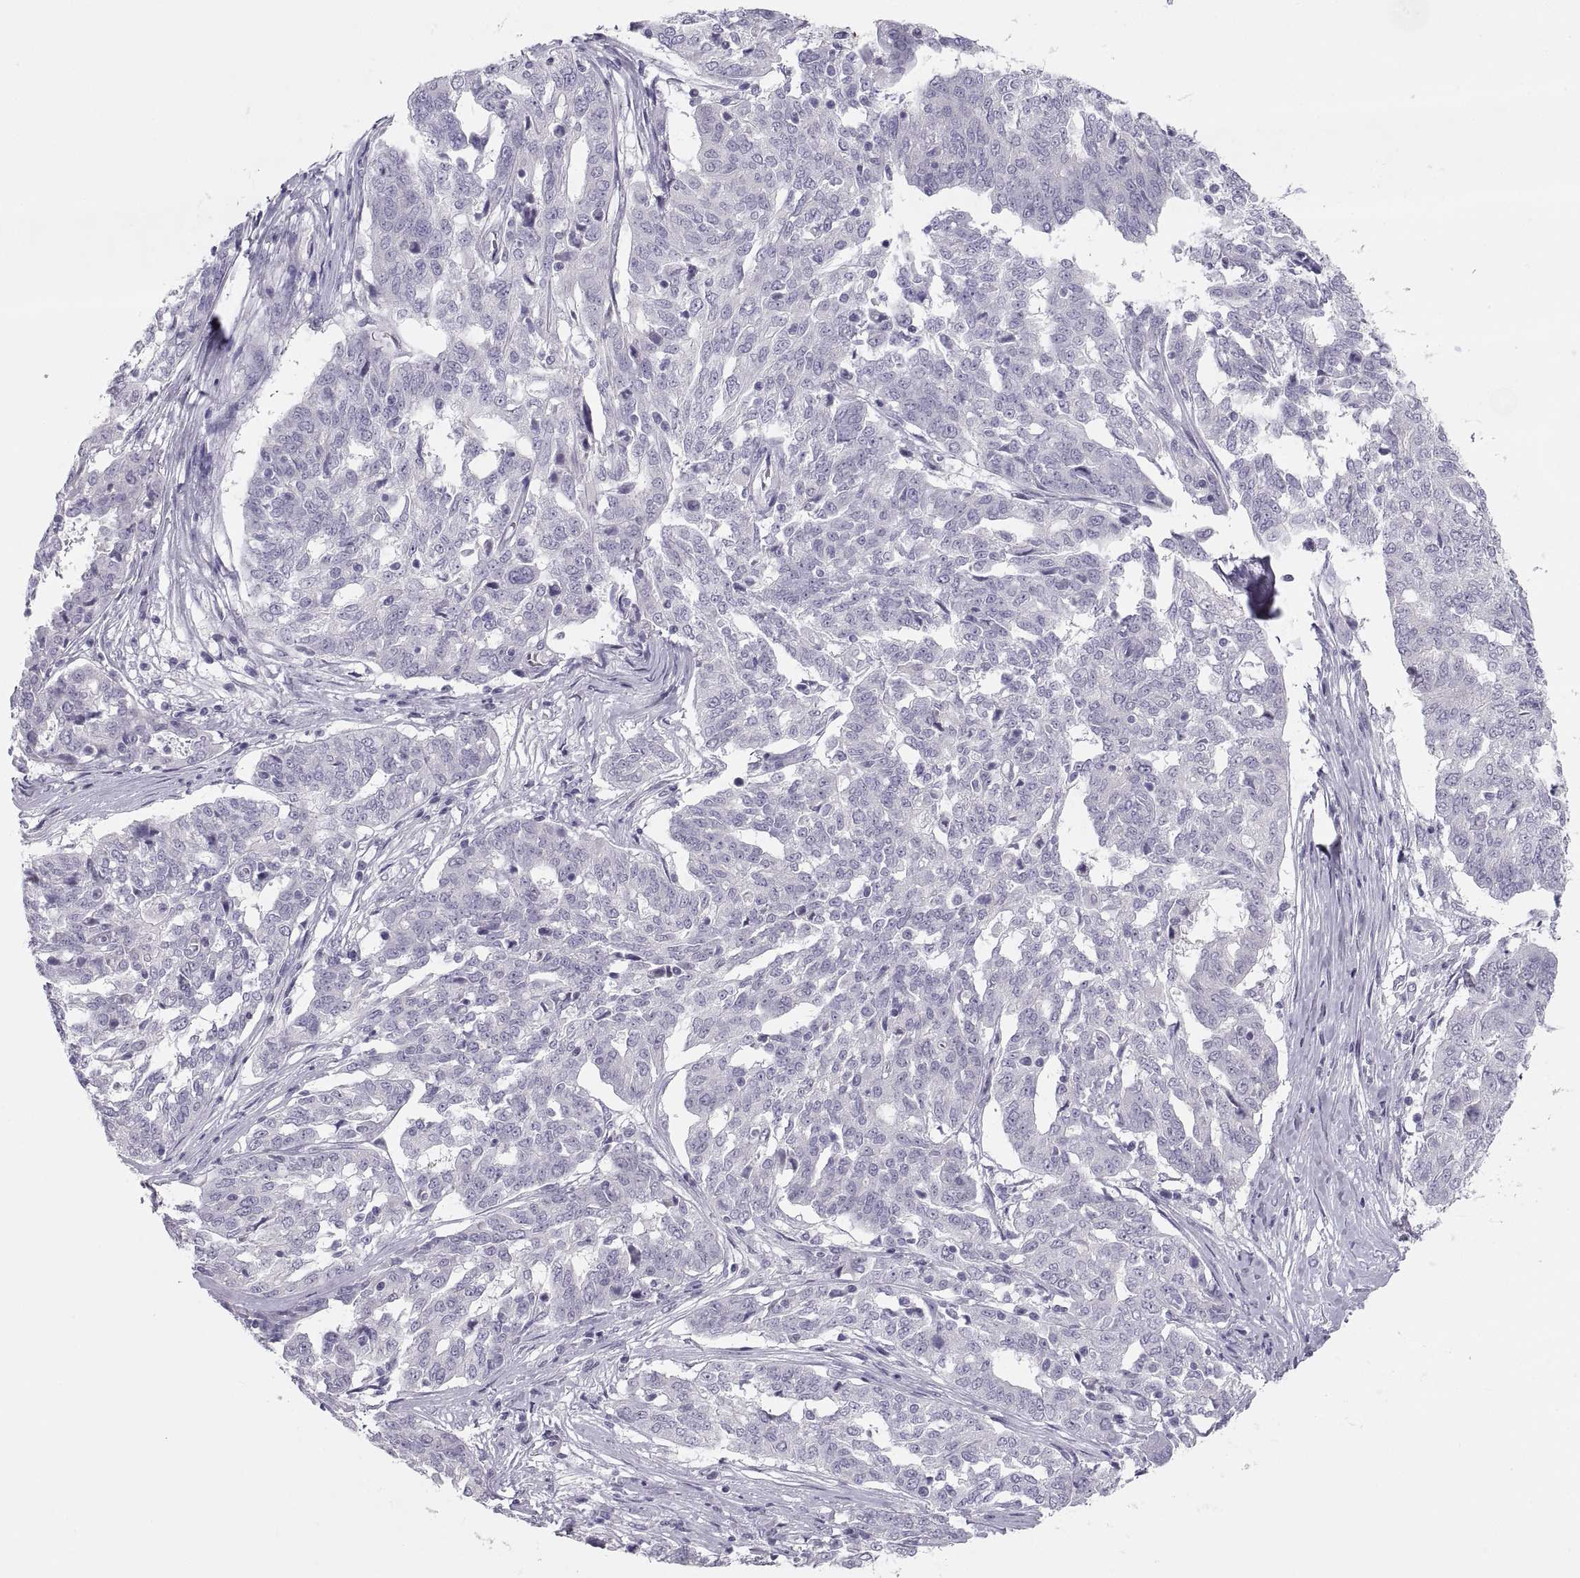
{"staining": {"intensity": "negative", "quantity": "none", "location": "none"}, "tissue": "ovarian cancer", "cell_type": "Tumor cells", "image_type": "cancer", "snomed": [{"axis": "morphology", "description": "Cystadenocarcinoma, serous, NOS"}, {"axis": "topography", "description": "Ovary"}], "caption": "Immunohistochemical staining of human ovarian serous cystadenocarcinoma reveals no significant expression in tumor cells. (DAB IHC visualized using brightfield microscopy, high magnification).", "gene": "MAGEB2", "patient": {"sex": "female", "age": 67}}